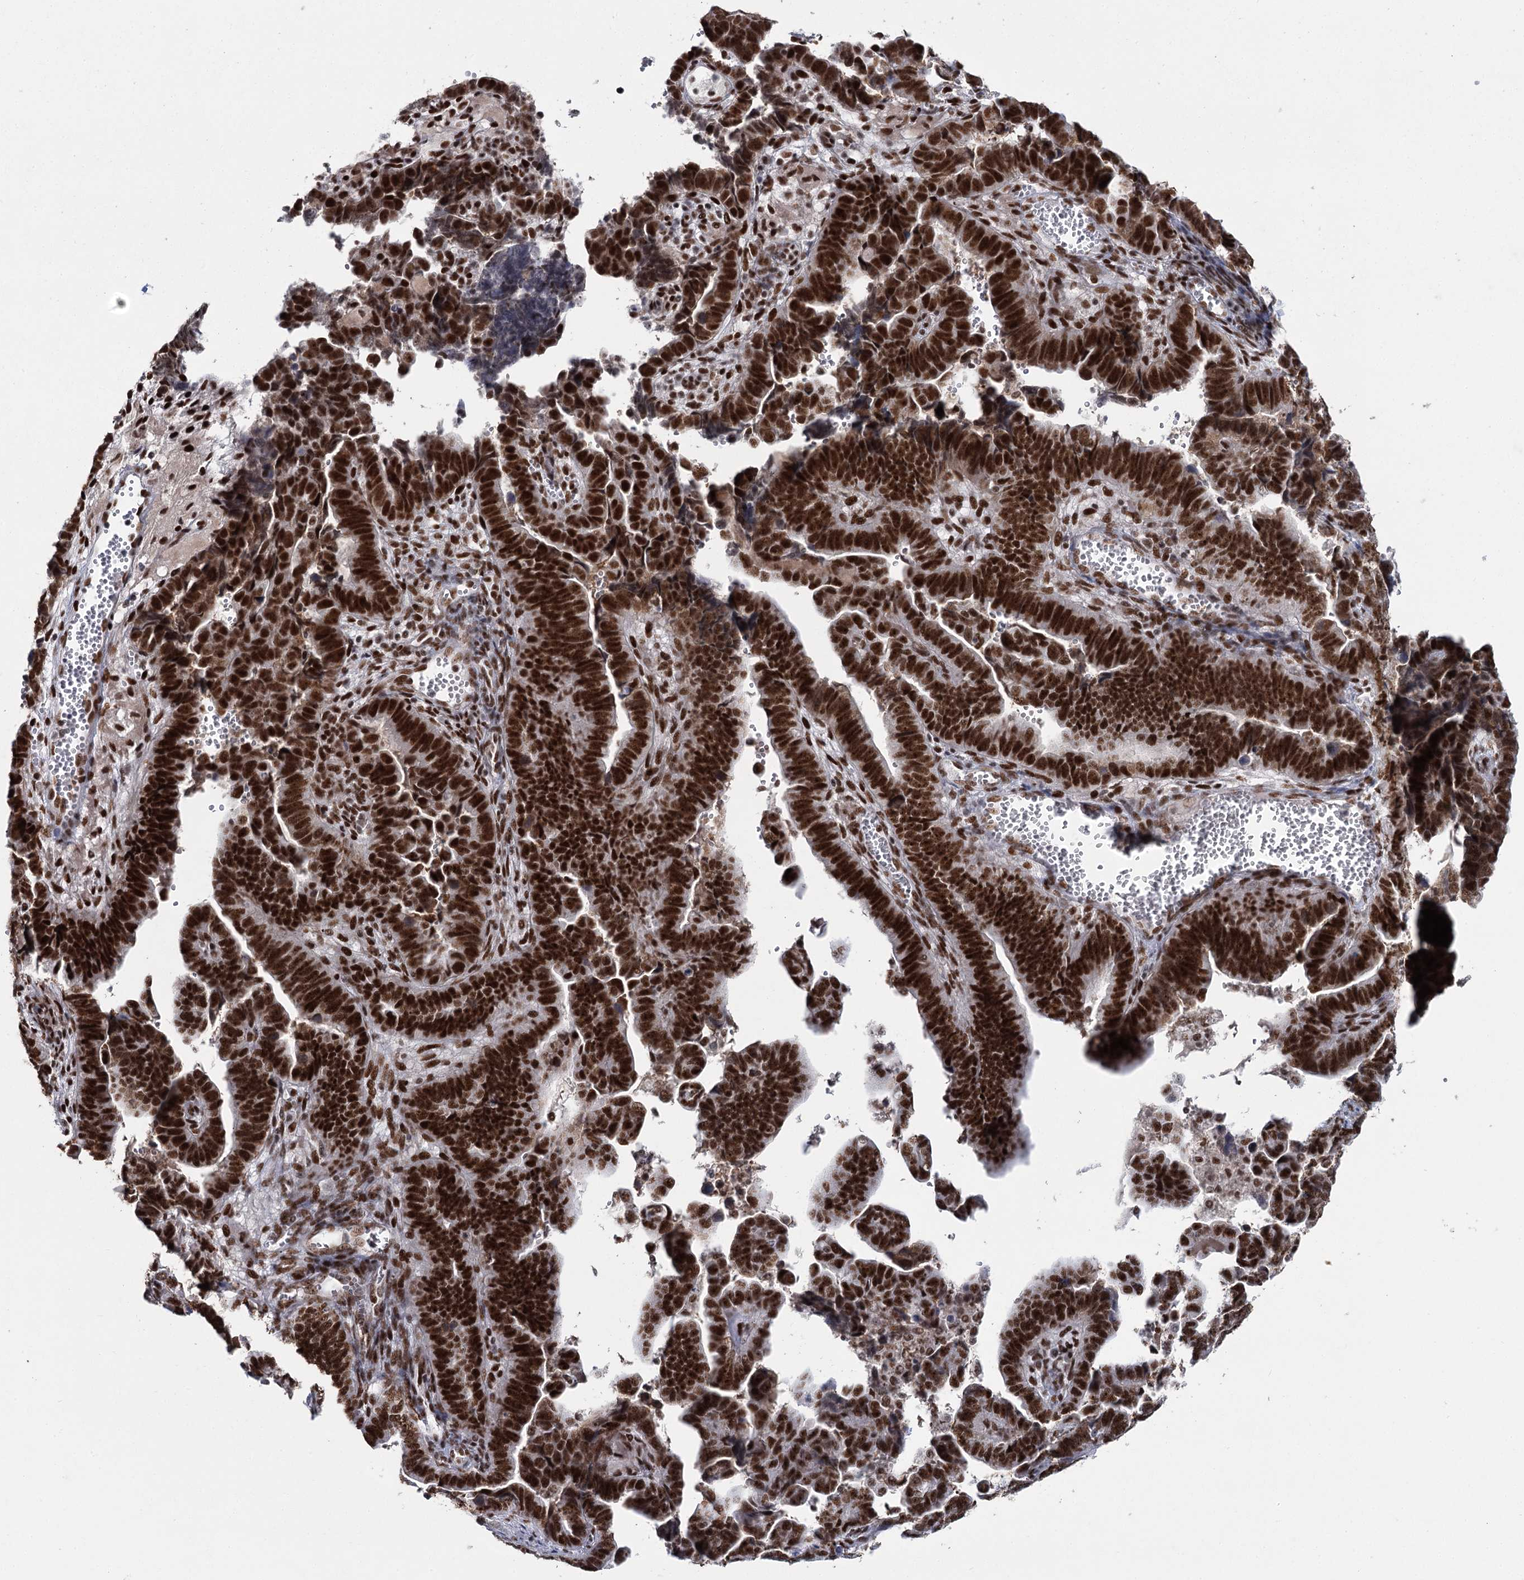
{"staining": {"intensity": "strong", "quantity": ">75%", "location": "nuclear"}, "tissue": "endometrial cancer", "cell_type": "Tumor cells", "image_type": "cancer", "snomed": [{"axis": "morphology", "description": "Adenocarcinoma, NOS"}, {"axis": "topography", "description": "Endometrium"}], "caption": "Immunohistochemical staining of human endometrial adenocarcinoma displays high levels of strong nuclear protein staining in approximately >75% of tumor cells. (IHC, brightfield microscopy, high magnification).", "gene": "SCAF8", "patient": {"sex": "female", "age": 75}}